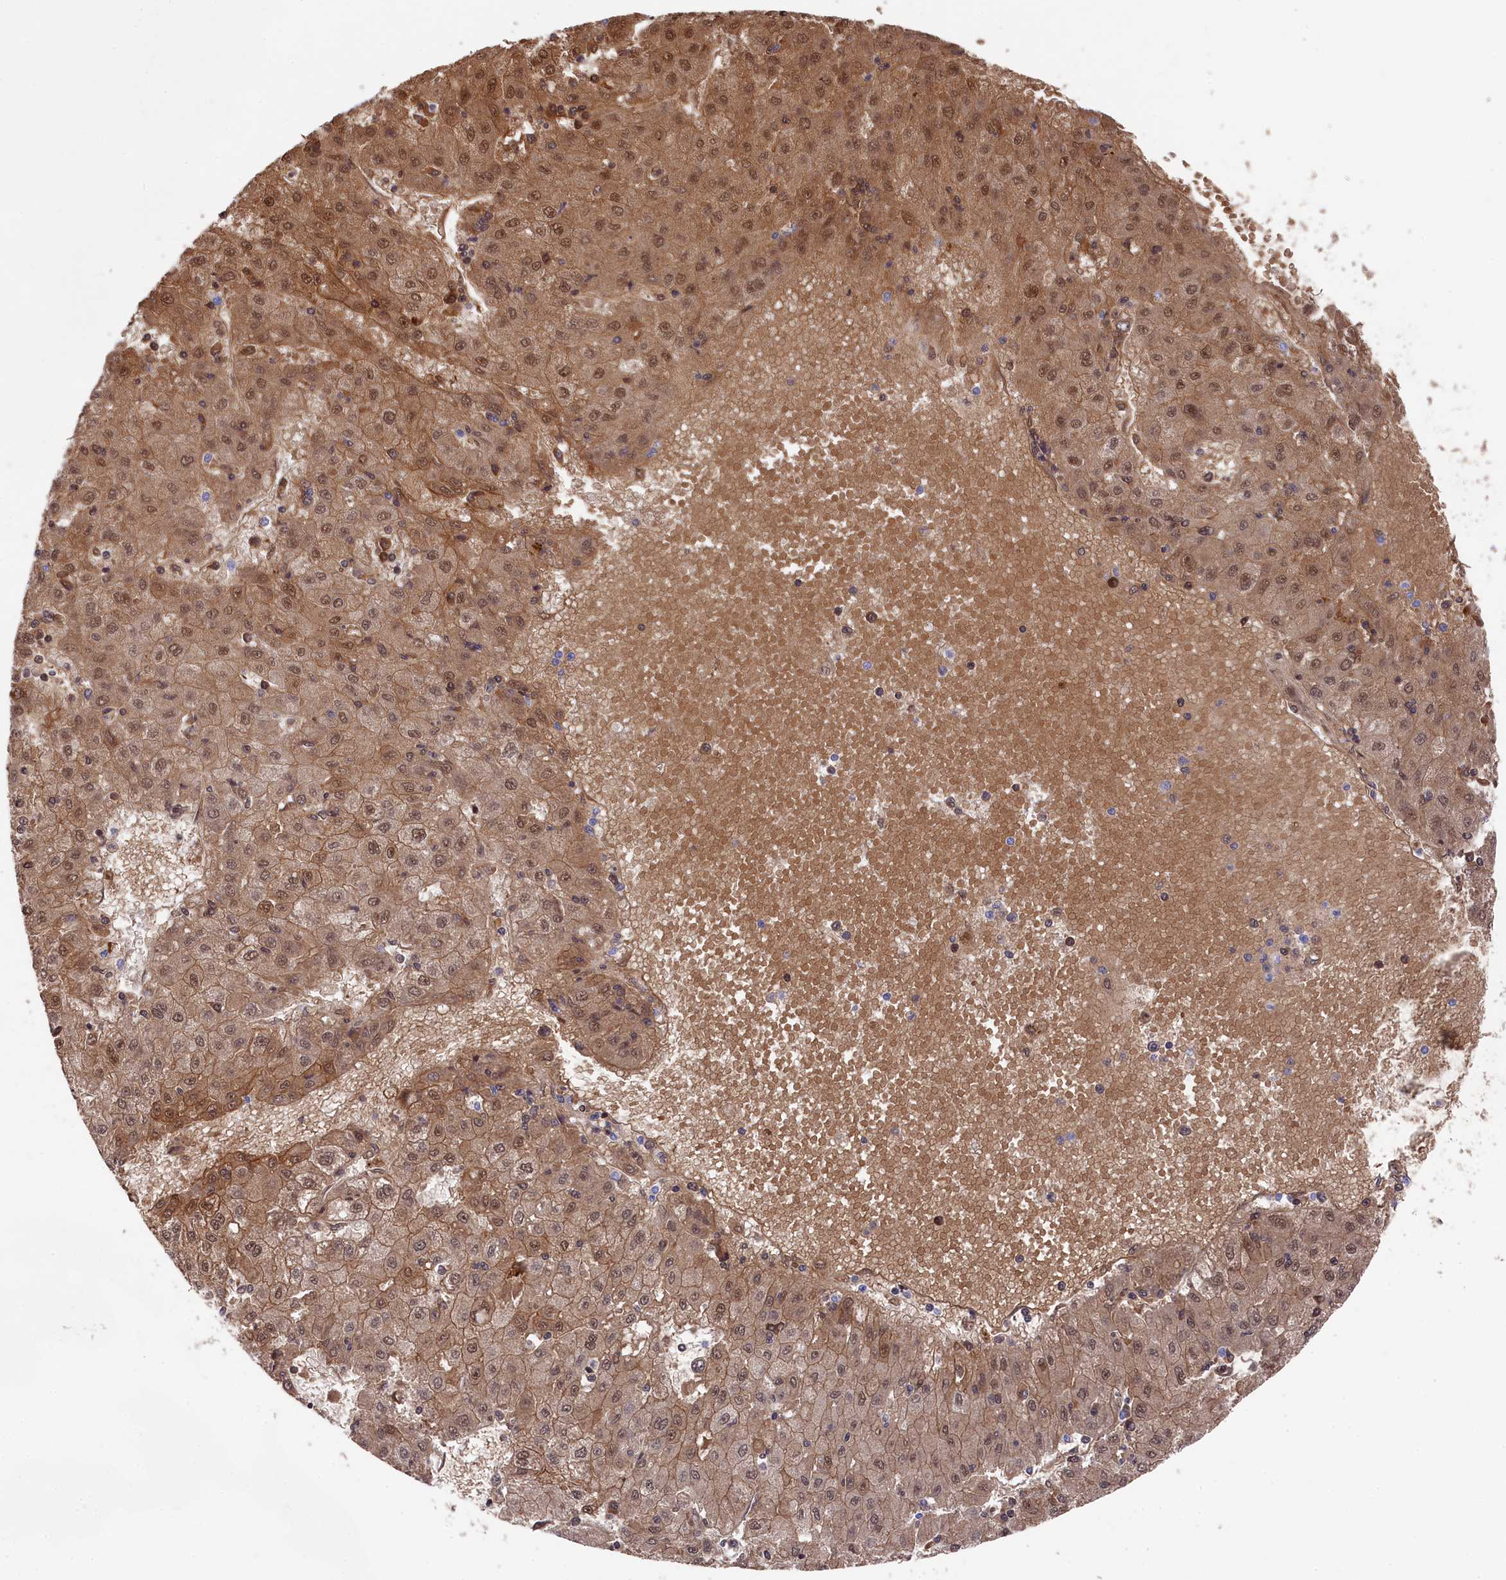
{"staining": {"intensity": "moderate", "quantity": ">75%", "location": "cytoplasmic/membranous,nuclear"}, "tissue": "liver cancer", "cell_type": "Tumor cells", "image_type": "cancer", "snomed": [{"axis": "morphology", "description": "Carcinoma, Hepatocellular, NOS"}, {"axis": "topography", "description": "Liver"}], "caption": "High-magnification brightfield microscopy of liver cancer stained with DAB (brown) and counterstained with hematoxylin (blue). tumor cells exhibit moderate cytoplasmic/membranous and nuclear expression is identified in about>75% of cells.", "gene": "LHFPL4", "patient": {"sex": "male", "age": 72}}